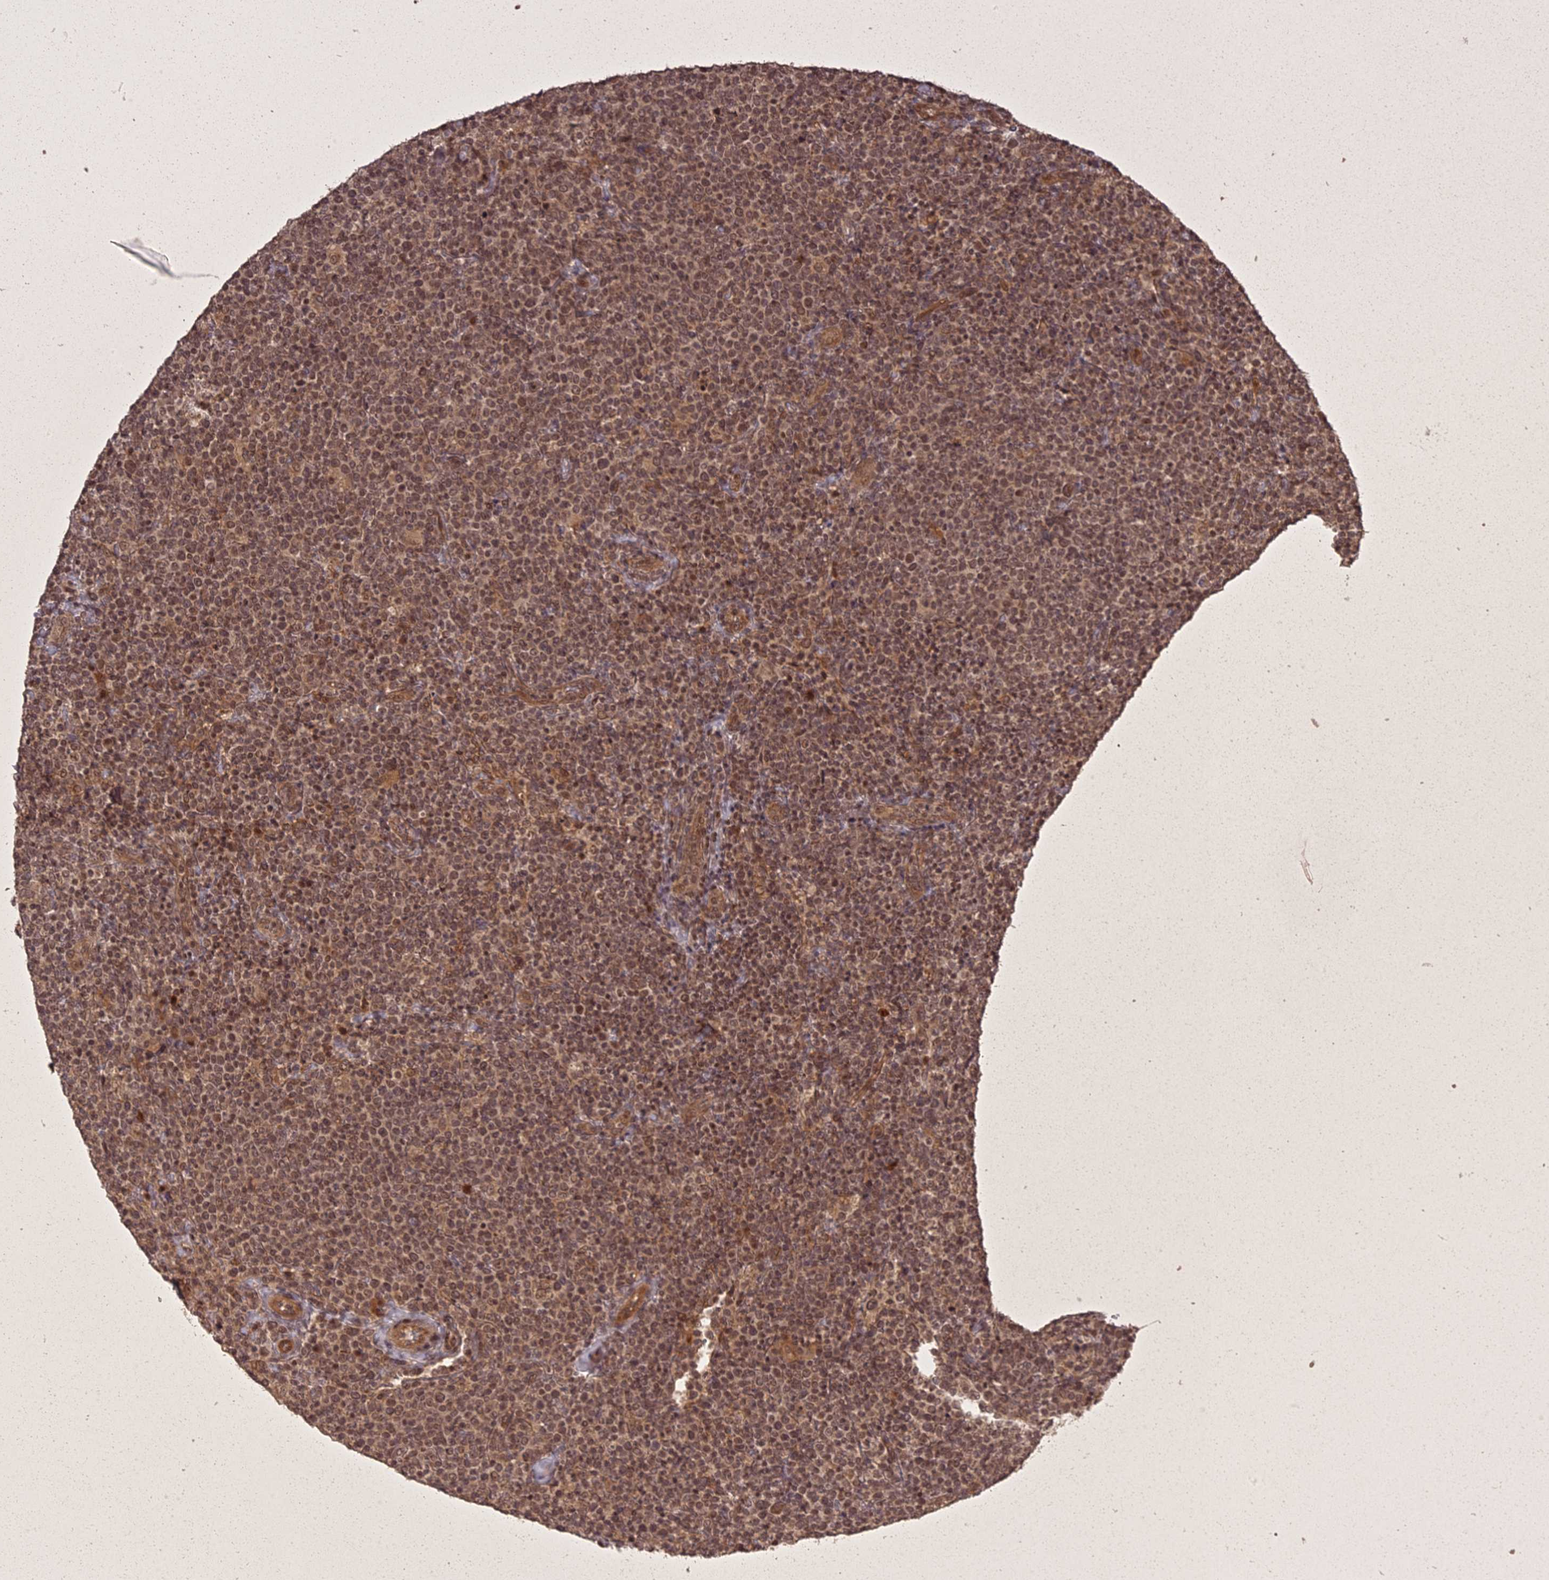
{"staining": {"intensity": "moderate", "quantity": ">75%", "location": "nuclear"}, "tissue": "lymphoma", "cell_type": "Tumor cells", "image_type": "cancer", "snomed": [{"axis": "morphology", "description": "Malignant lymphoma, non-Hodgkin's type, High grade"}, {"axis": "topography", "description": "Lymph node"}], "caption": "An immunohistochemistry micrograph of tumor tissue is shown. Protein staining in brown labels moderate nuclear positivity in lymphoma within tumor cells. Using DAB (3,3'-diaminobenzidine) (brown) and hematoxylin (blue) stains, captured at high magnification using brightfield microscopy.", "gene": "ING5", "patient": {"sex": "male", "age": 61}}